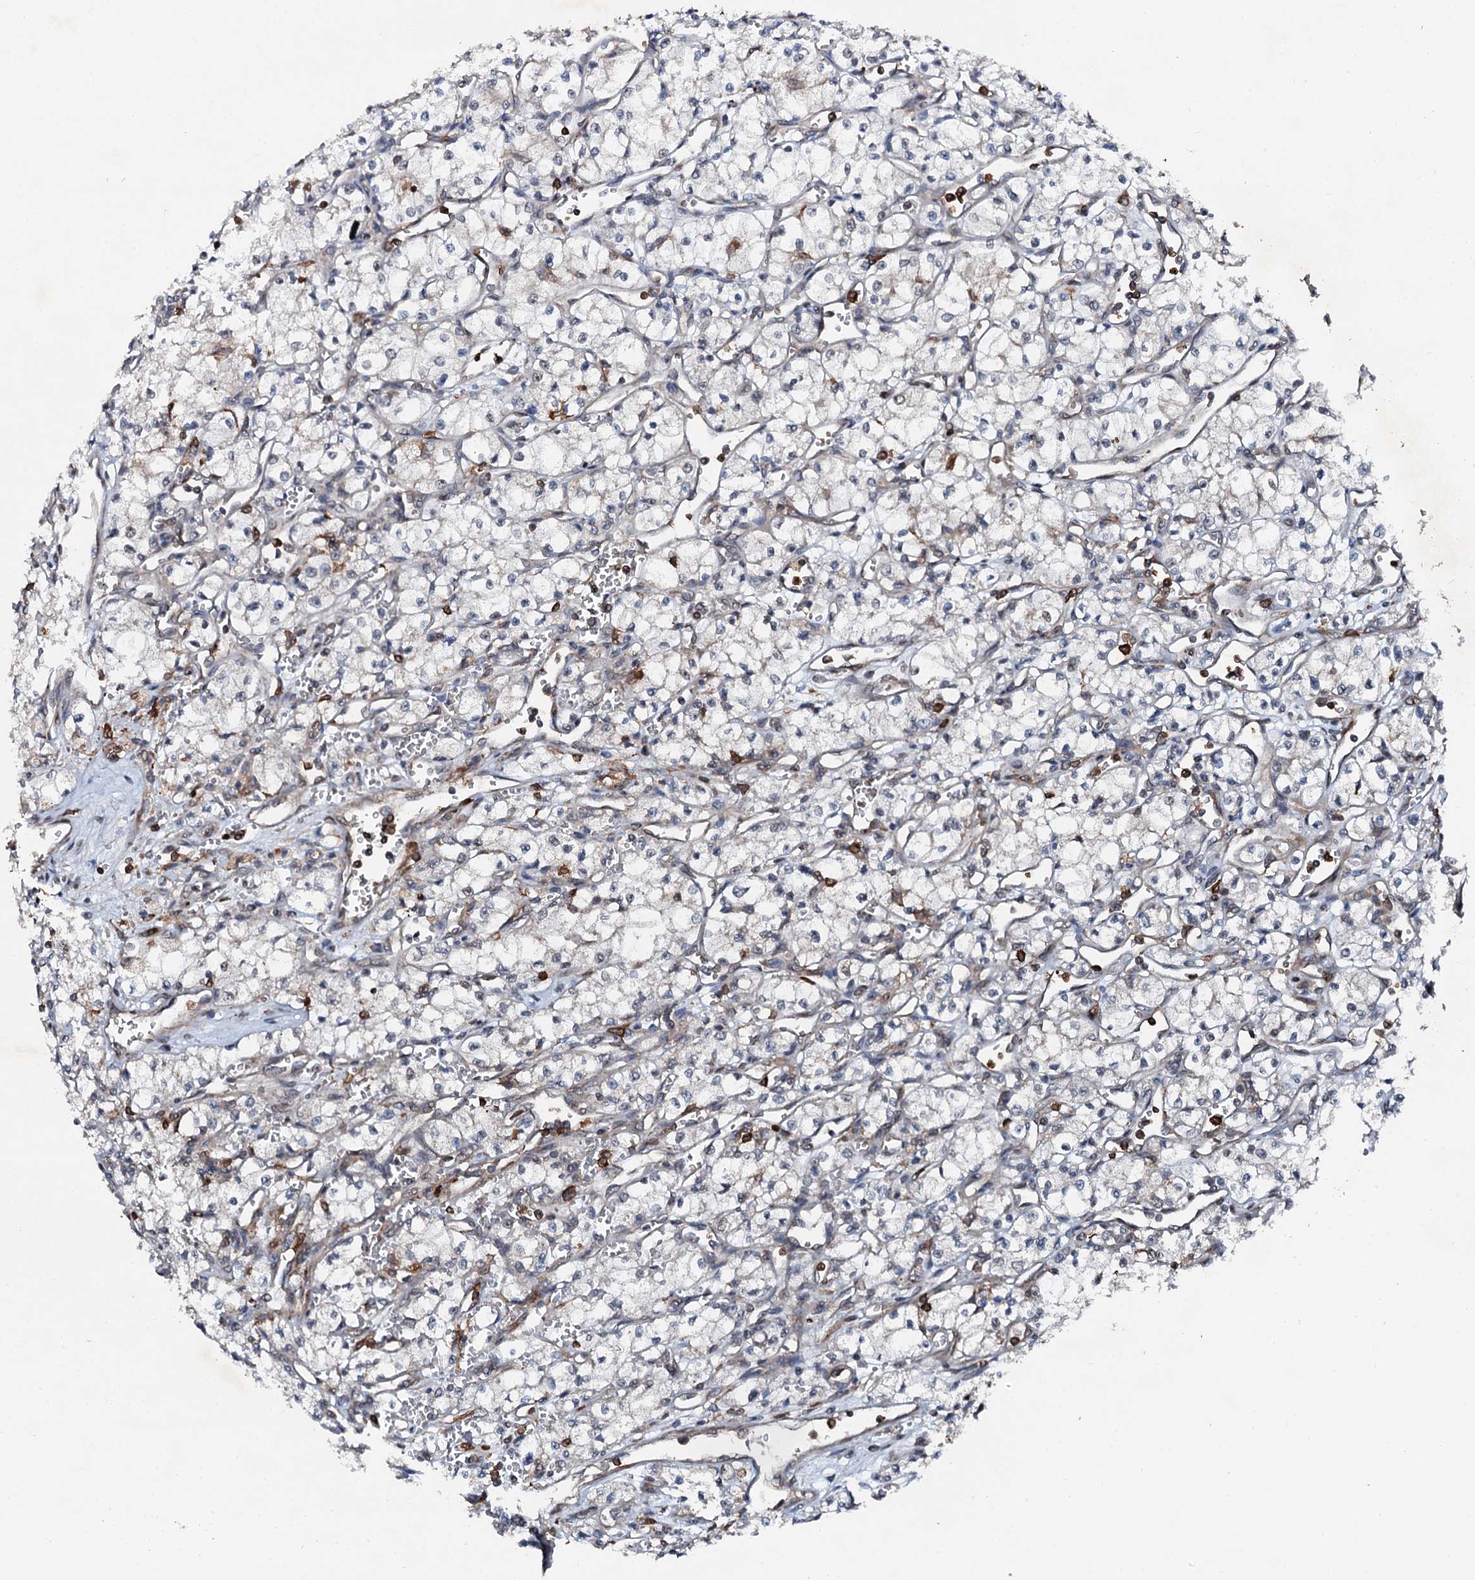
{"staining": {"intensity": "negative", "quantity": "none", "location": "none"}, "tissue": "renal cancer", "cell_type": "Tumor cells", "image_type": "cancer", "snomed": [{"axis": "morphology", "description": "Adenocarcinoma, NOS"}, {"axis": "topography", "description": "Kidney"}], "caption": "Immunohistochemistry histopathology image of neoplastic tissue: renal cancer (adenocarcinoma) stained with DAB exhibits no significant protein expression in tumor cells.", "gene": "EDC4", "patient": {"sex": "male", "age": 59}}